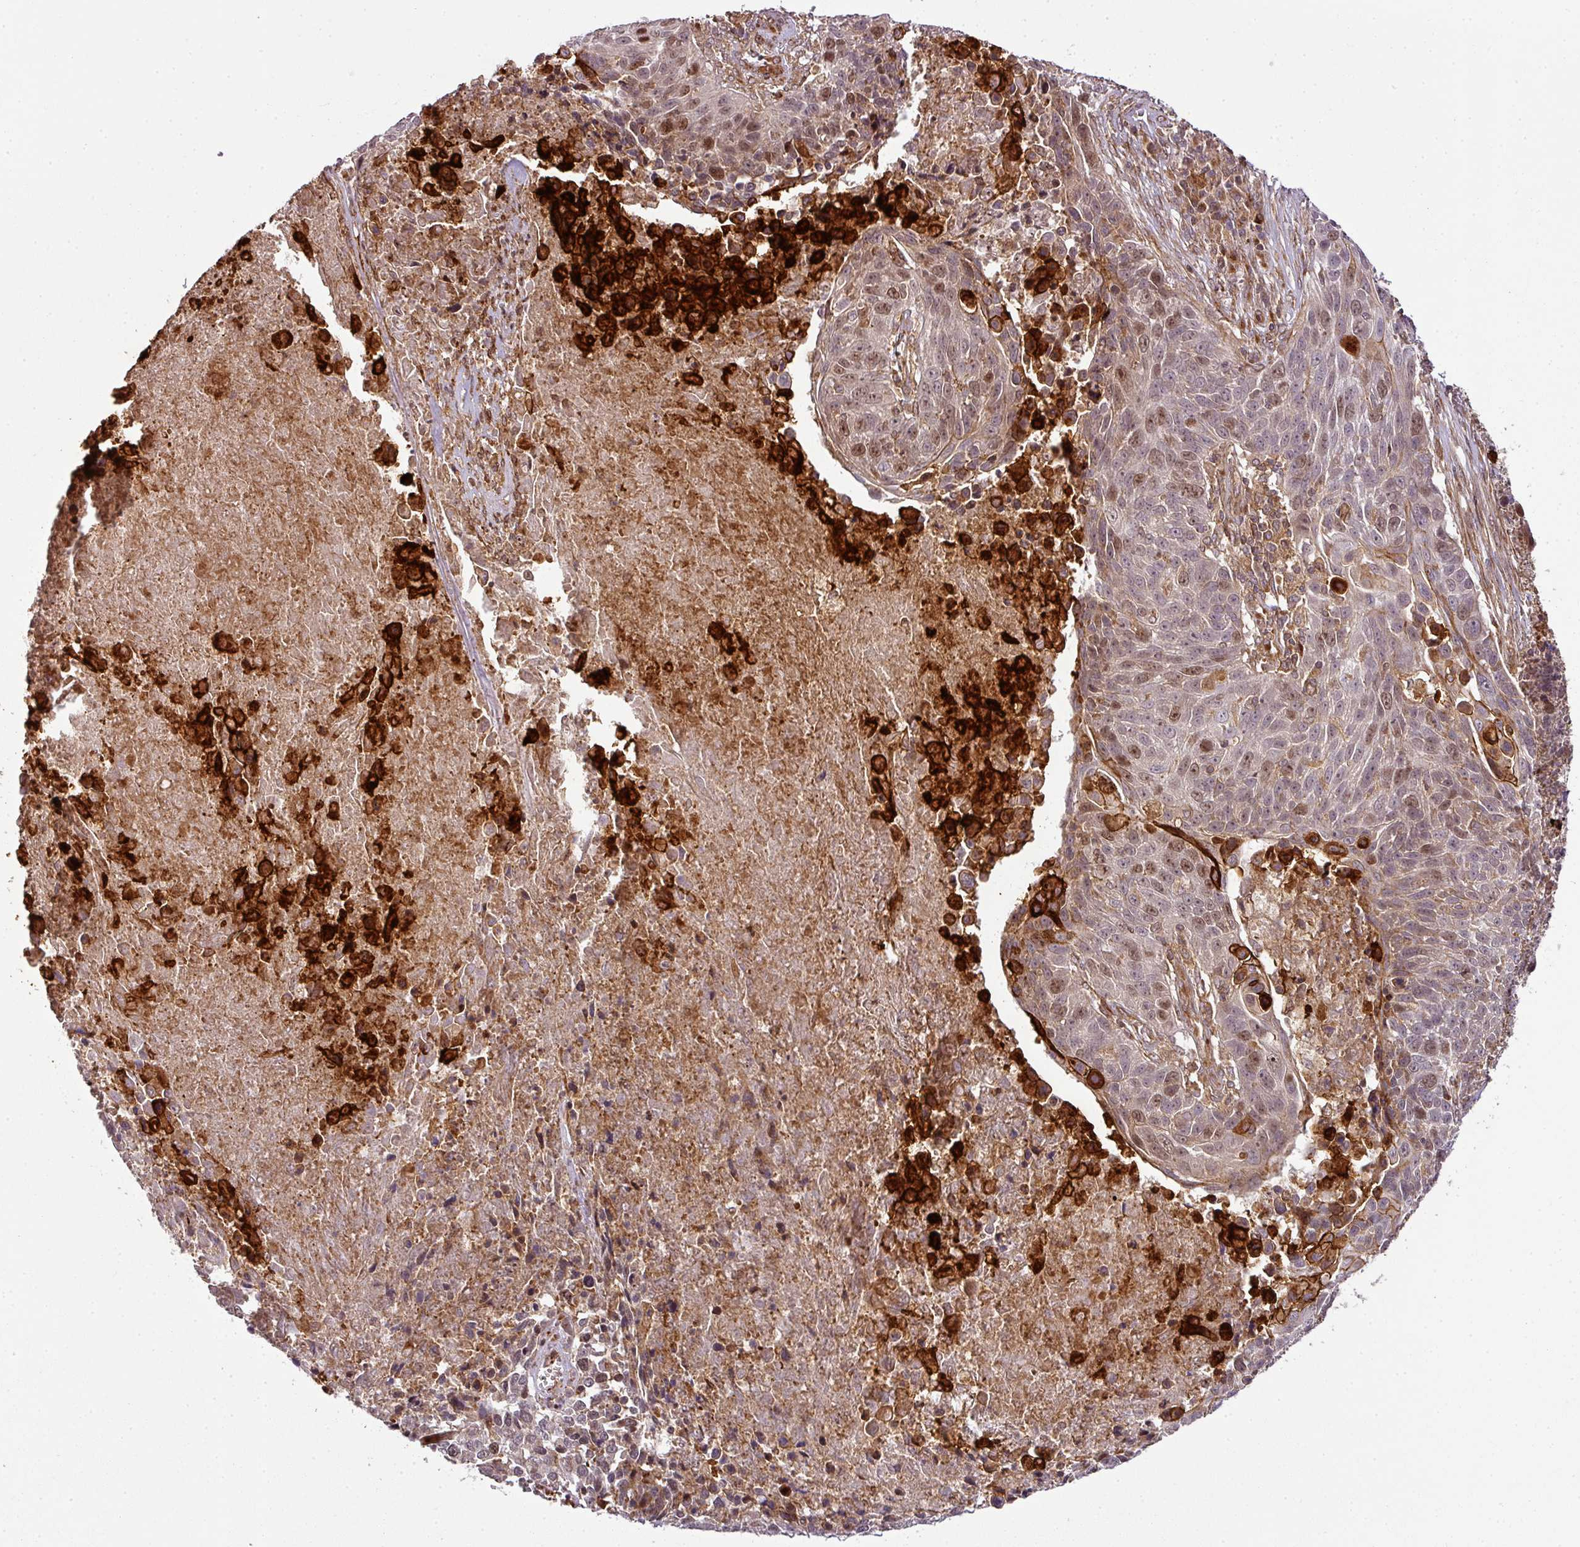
{"staining": {"intensity": "moderate", "quantity": "25%-75%", "location": "nuclear"}, "tissue": "lung cancer", "cell_type": "Tumor cells", "image_type": "cancer", "snomed": [{"axis": "morphology", "description": "Squamous cell carcinoma, NOS"}, {"axis": "topography", "description": "Lung"}], "caption": "The histopathology image demonstrates staining of squamous cell carcinoma (lung), revealing moderate nuclear protein staining (brown color) within tumor cells. (DAB (3,3'-diaminobenzidine) = brown stain, brightfield microscopy at high magnification).", "gene": "ATAT1", "patient": {"sex": "male", "age": 78}}